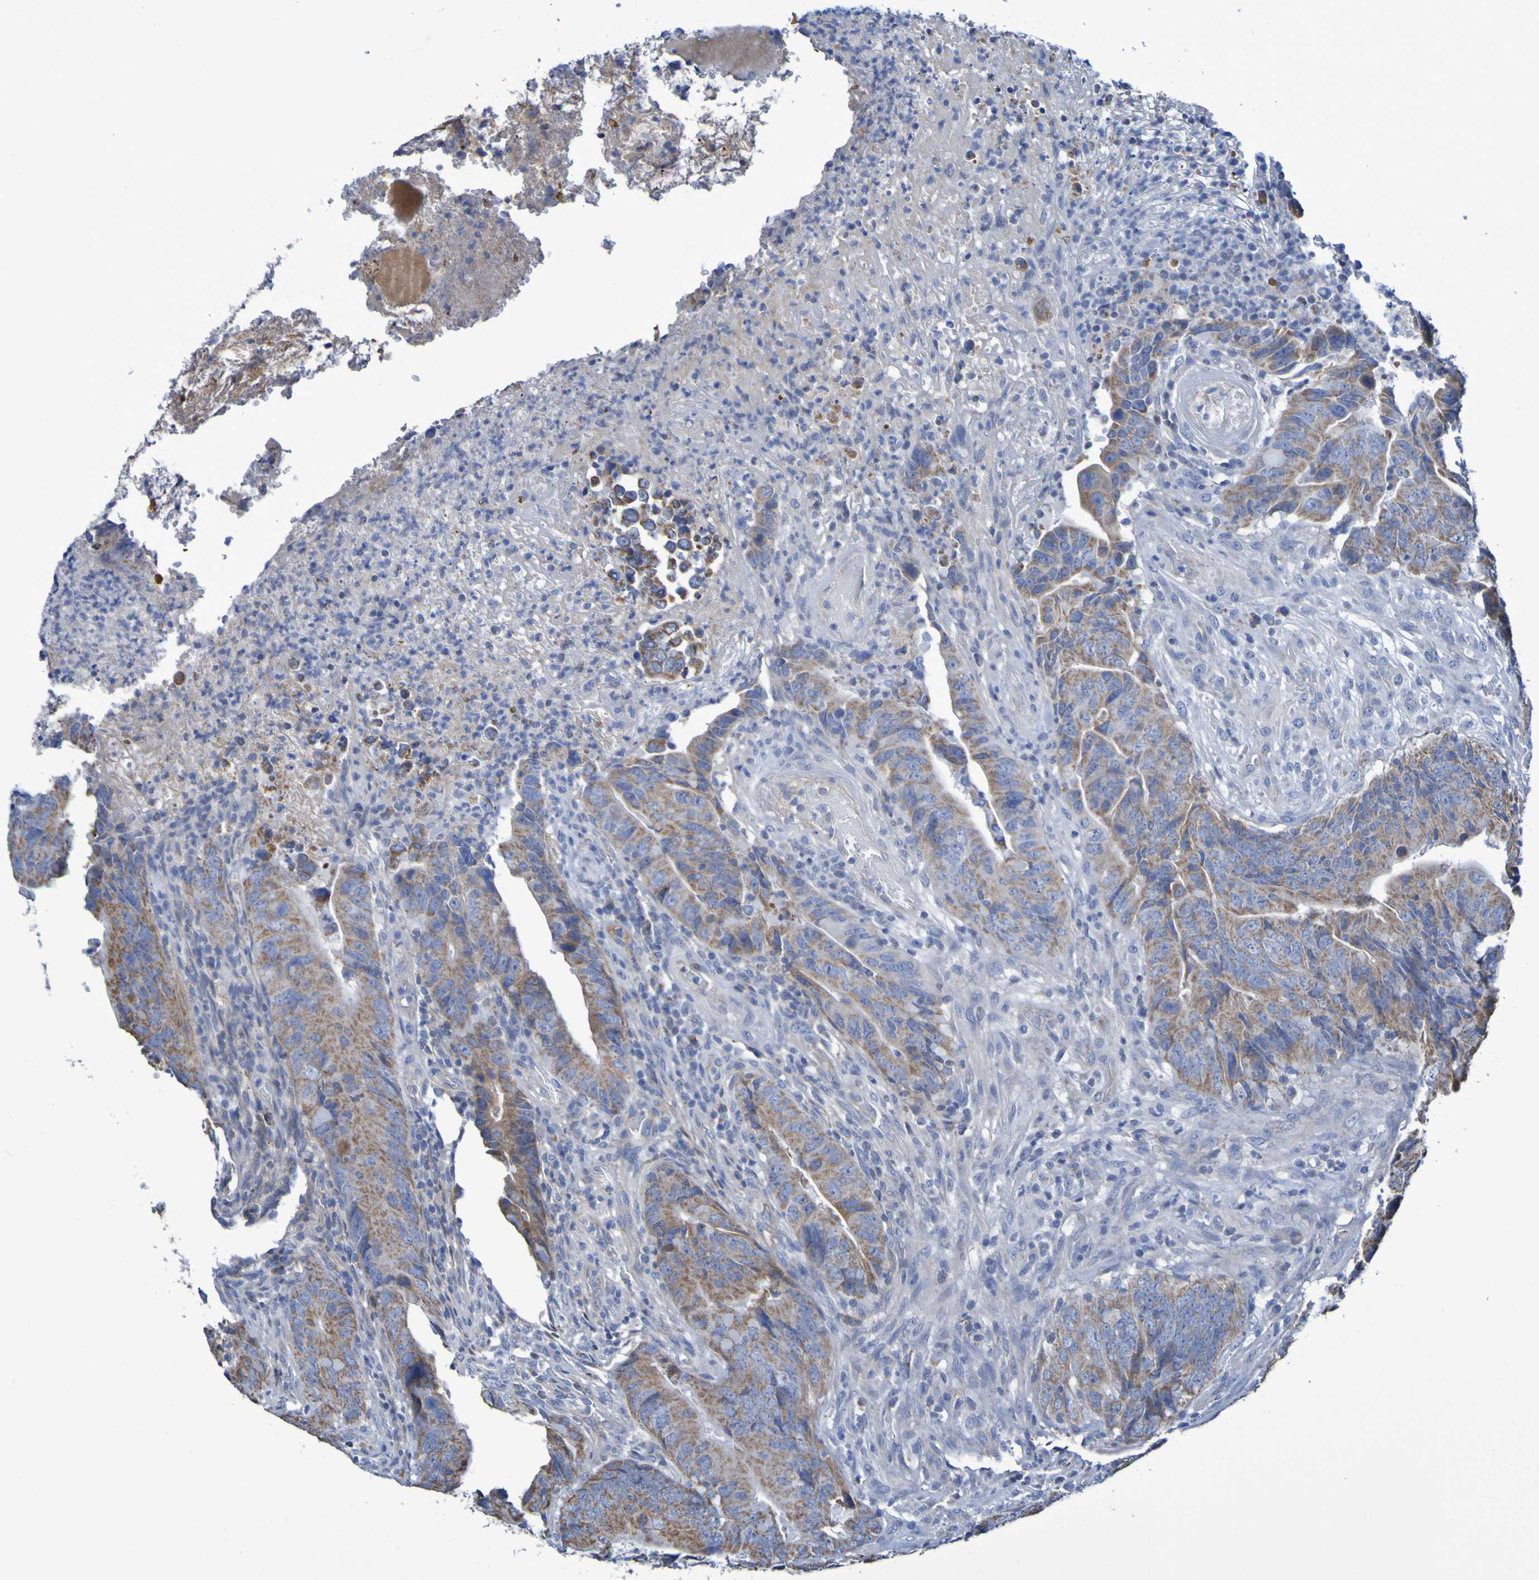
{"staining": {"intensity": "moderate", "quantity": ">75%", "location": "cytoplasmic/membranous"}, "tissue": "colorectal cancer", "cell_type": "Tumor cells", "image_type": "cancer", "snomed": [{"axis": "morphology", "description": "Normal tissue, NOS"}, {"axis": "morphology", "description": "Adenocarcinoma, NOS"}, {"axis": "topography", "description": "Colon"}], "caption": "This photomicrograph demonstrates colorectal cancer (adenocarcinoma) stained with immunohistochemistry to label a protein in brown. The cytoplasmic/membranous of tumor cells show moderate positivity for the protein. Nuclei are counter-stained blue.", "gene": "CNTN2", "patient": {"sex": "male", "age": 56}}